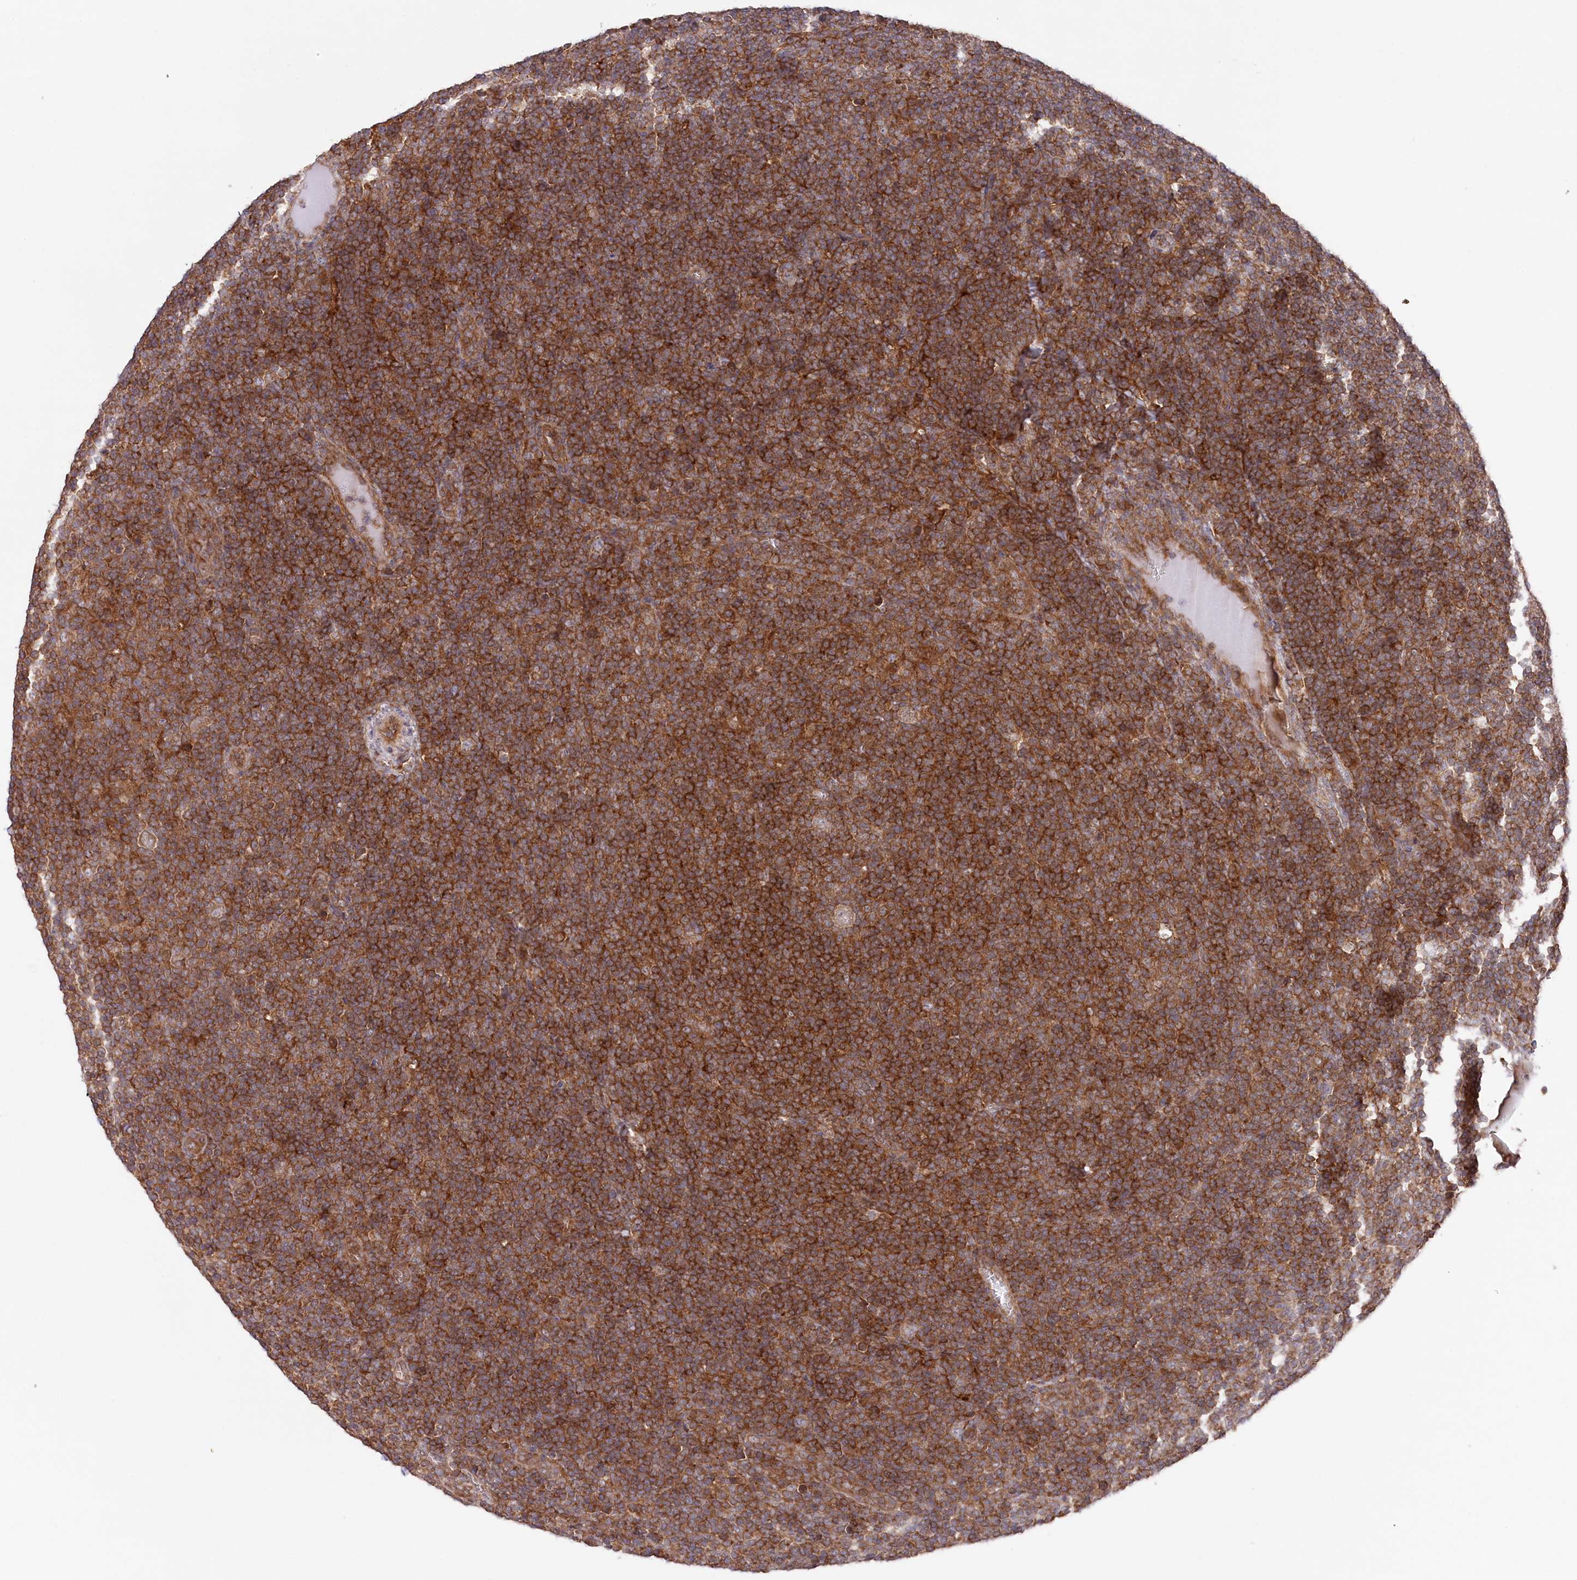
{"staining": {"intensity": "weak", "quantity": ">75%", "location": "cytoplasmic/membranous"}, "tissue": "lymphoma", "cell_type": "Tumor cells", "image_type": "cancer", "snomed": [{"axis": "morphology", "description": "Hodgkin's disease, NOS"}, {"axis": "topography", "description": "Lymph node"}], "caption": "This image demonstrates immunohistochemistry (IHC) staining of lymphoma, with low weak cytoplasmic/membranous positivity in about >75% of tumor cells.", "gene": "PPP1R21", "patient": {"sex": "female", "age": 57}}